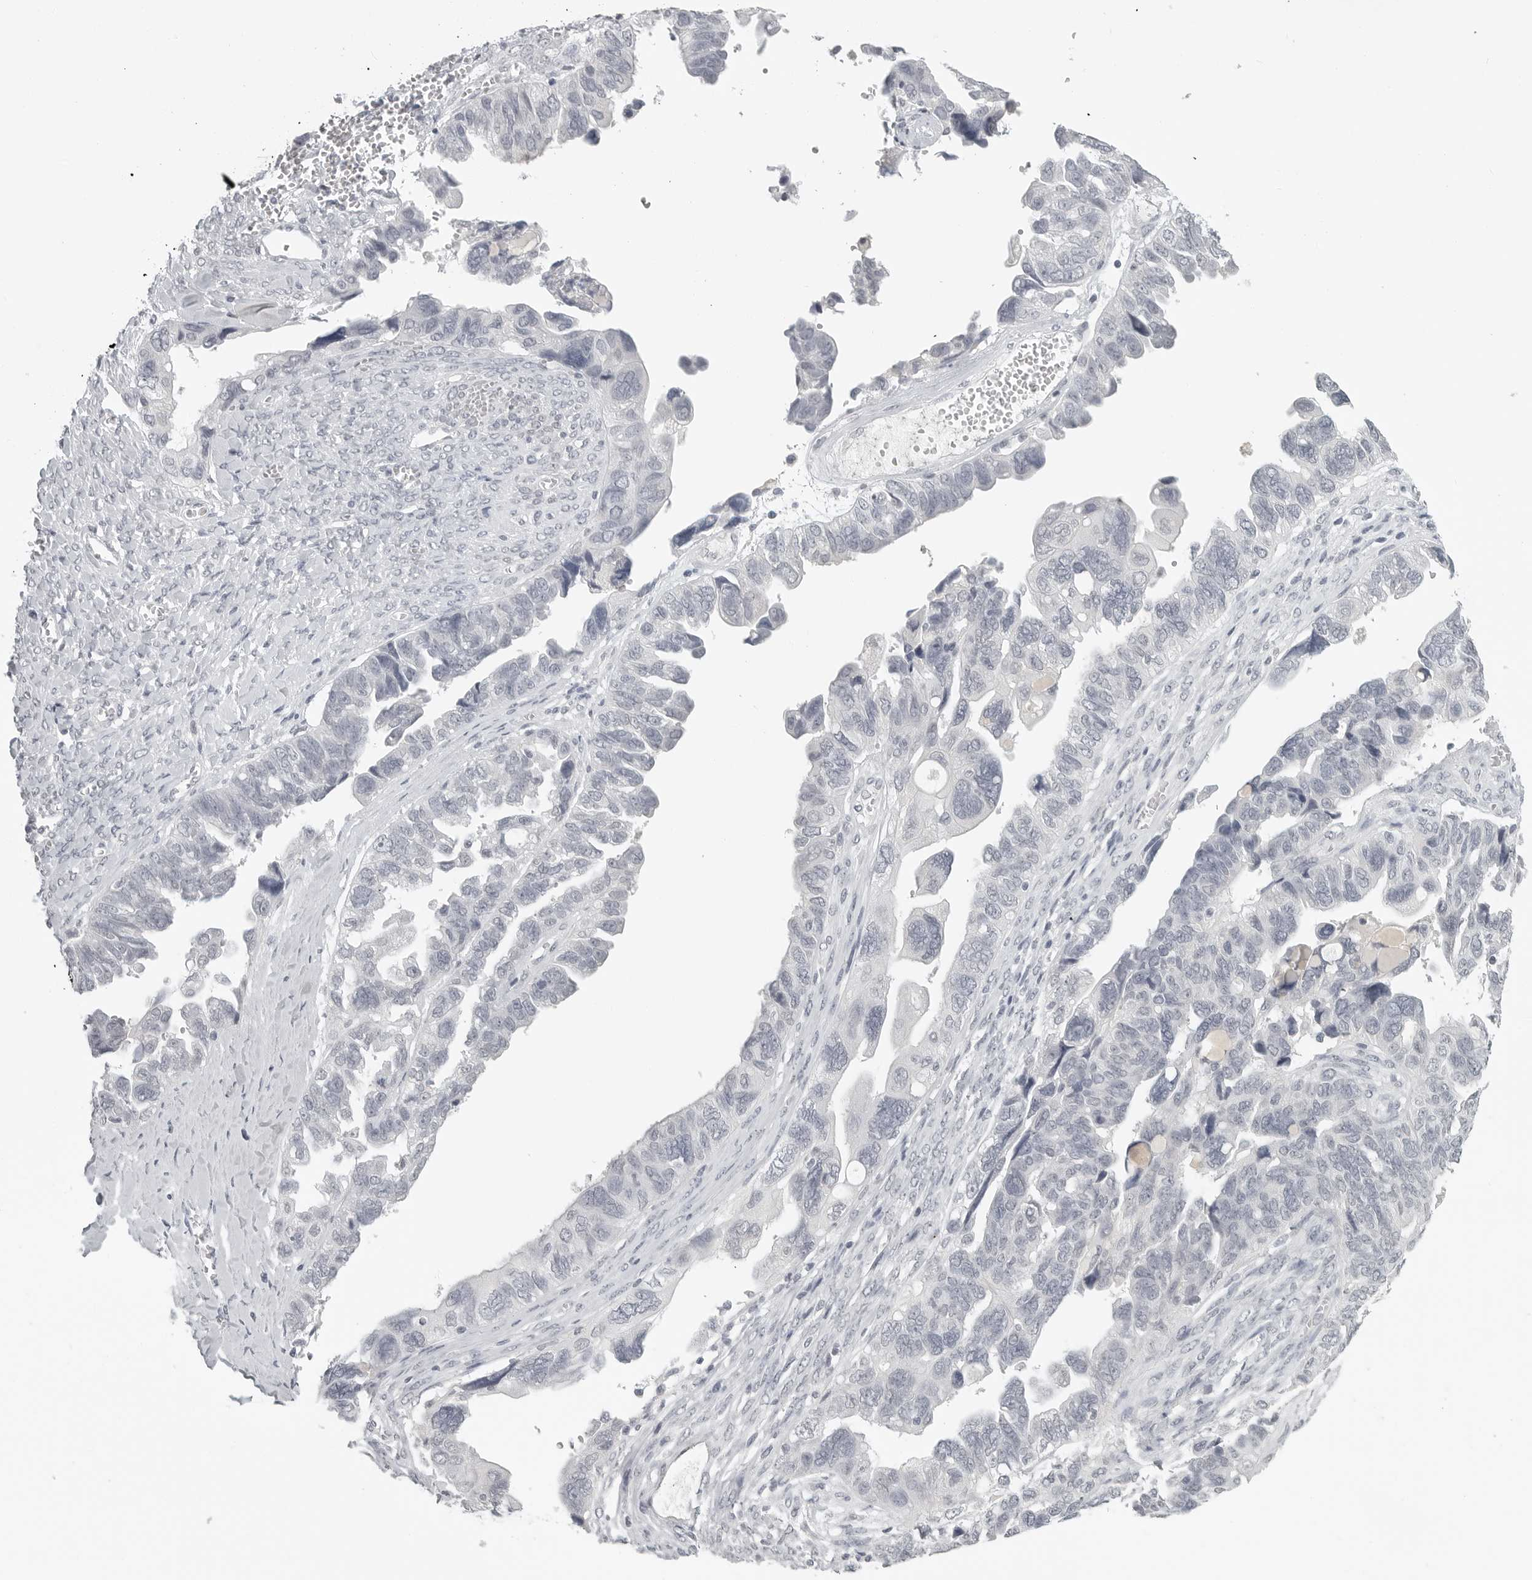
{"staining": {"intensity": "negative", "quantity": "none", "location": "none"}, "tissue": "ovarian cancer", "cell_type": "Tumor cells", "image_type": "cancer", "snomed": [{"axis": "morphology", "description": "Cystadenocarcinoma, serous, NOS"}, {"axis": "topography", "description": "Ovary"}], "caption": "DAB (3,3'-diaminobenzidine) immunohistochemical staining of ovarian cancer reveals no significant positivity in tumor cells.", "gene": "BPIFA1", "patient": {"sex": "female", "age": 79}}